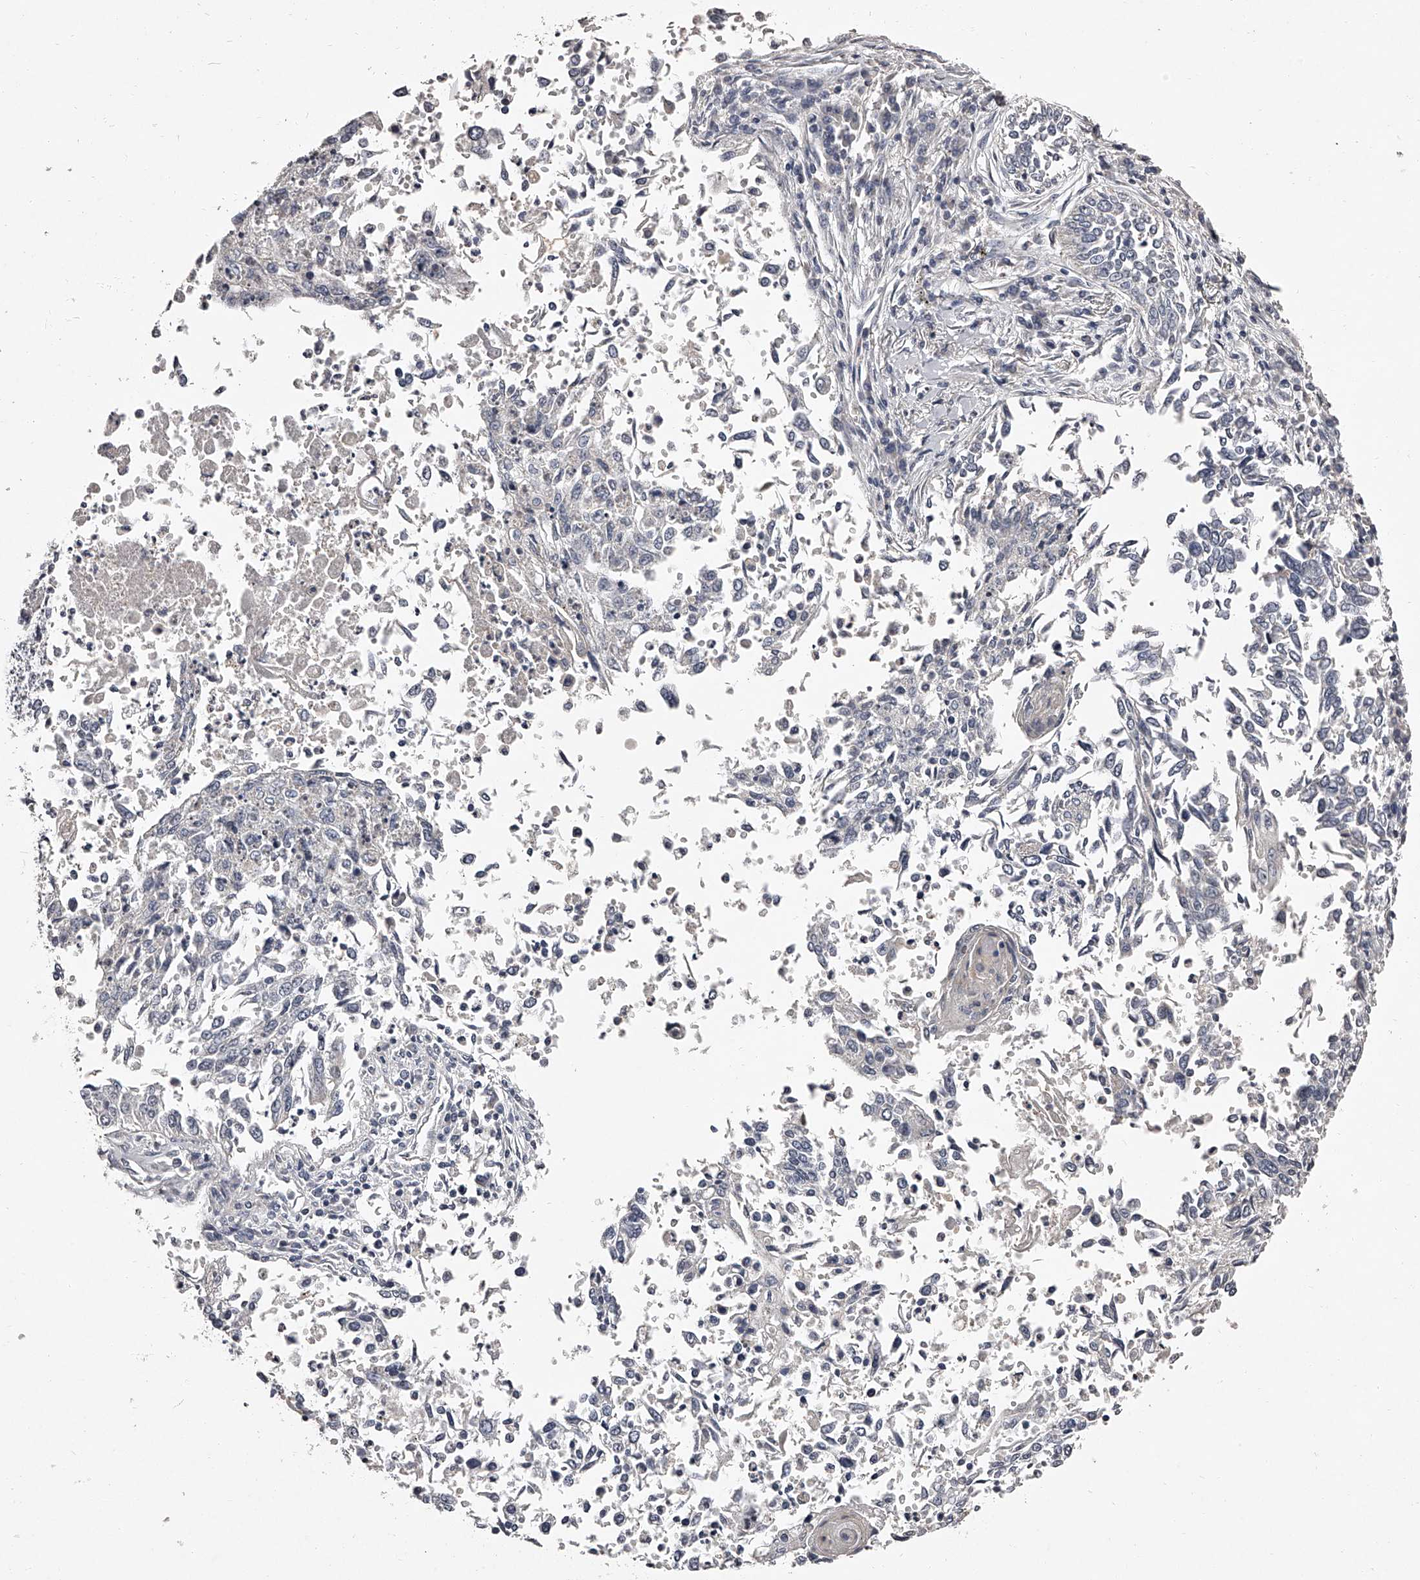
{"staining": {"intensity": "negative", "quantity": "none", "location": "none"}, "tissue": "lung cancer", "cell_type": "Tumor cells", "image_type": "cancer", "snomed": [{"axis": "morphology", "description": "Normal tissue, NOS"}, {"axis": "morphology", "description": "Squamous cell carcinoma, NOS"}, {"axis": "topography", "description": "Cartilage tissue"}, {"axis": "topography", "description": "Bronchus"}, {"axis": "topography", "description": "Lung"}, {"axis": "topography", "description": "Peripheral nerve tissue"}], "caption": "Protein analysis of lung cancer demonstrates no significant positivity in tumor cells. (Stains: DAB (3,3'-diaminobenzidine) immunohistochemistry (IHC) with hematoxylin counter stain, Microscopy: brightfield microscopy at high magnification).", "gene": "NT5DC1", "patient": {"sex": "female", "age": 49}}